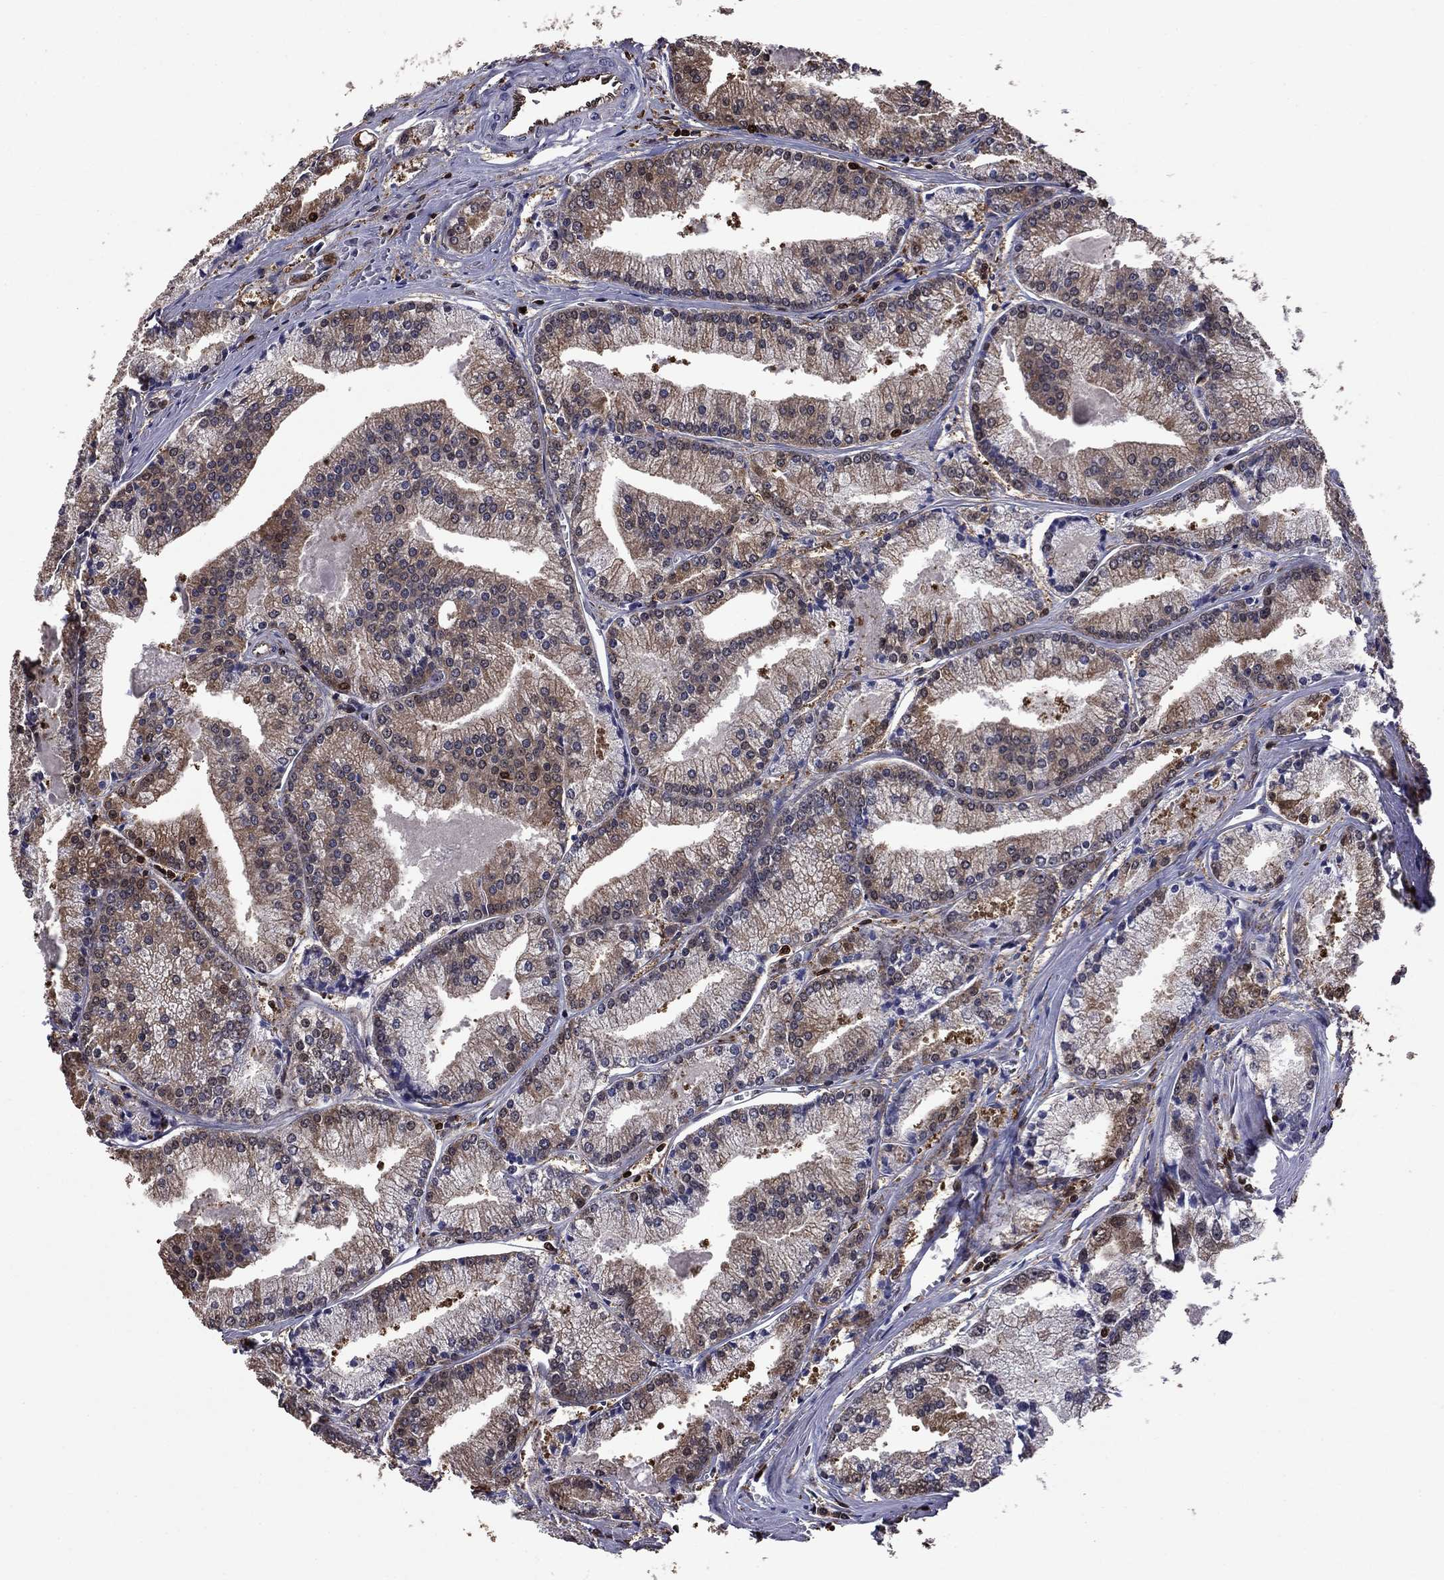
{"staining": {"intensity": "moderate", "quantity": "25%-75%", "location": "cytoplasmic/membranous"}, "tissue": "prostate cancer", "cell_type": "Tumor cells", "image_type": "cancer", "snomed": [{"axis": "morphology", "description": "Adenocarcinoma, NOS"}, {"axis": "topography", "description": "Prostate"}], "caption": "This is an image of immunohistochemistry staining of prostate cancer (adenocarcinoma), which shows moderate expression in the cytoplasmic/membranous of tumor cells.", "gene": "APPBP2", "patient": {"sex": "male", "age": 72}}